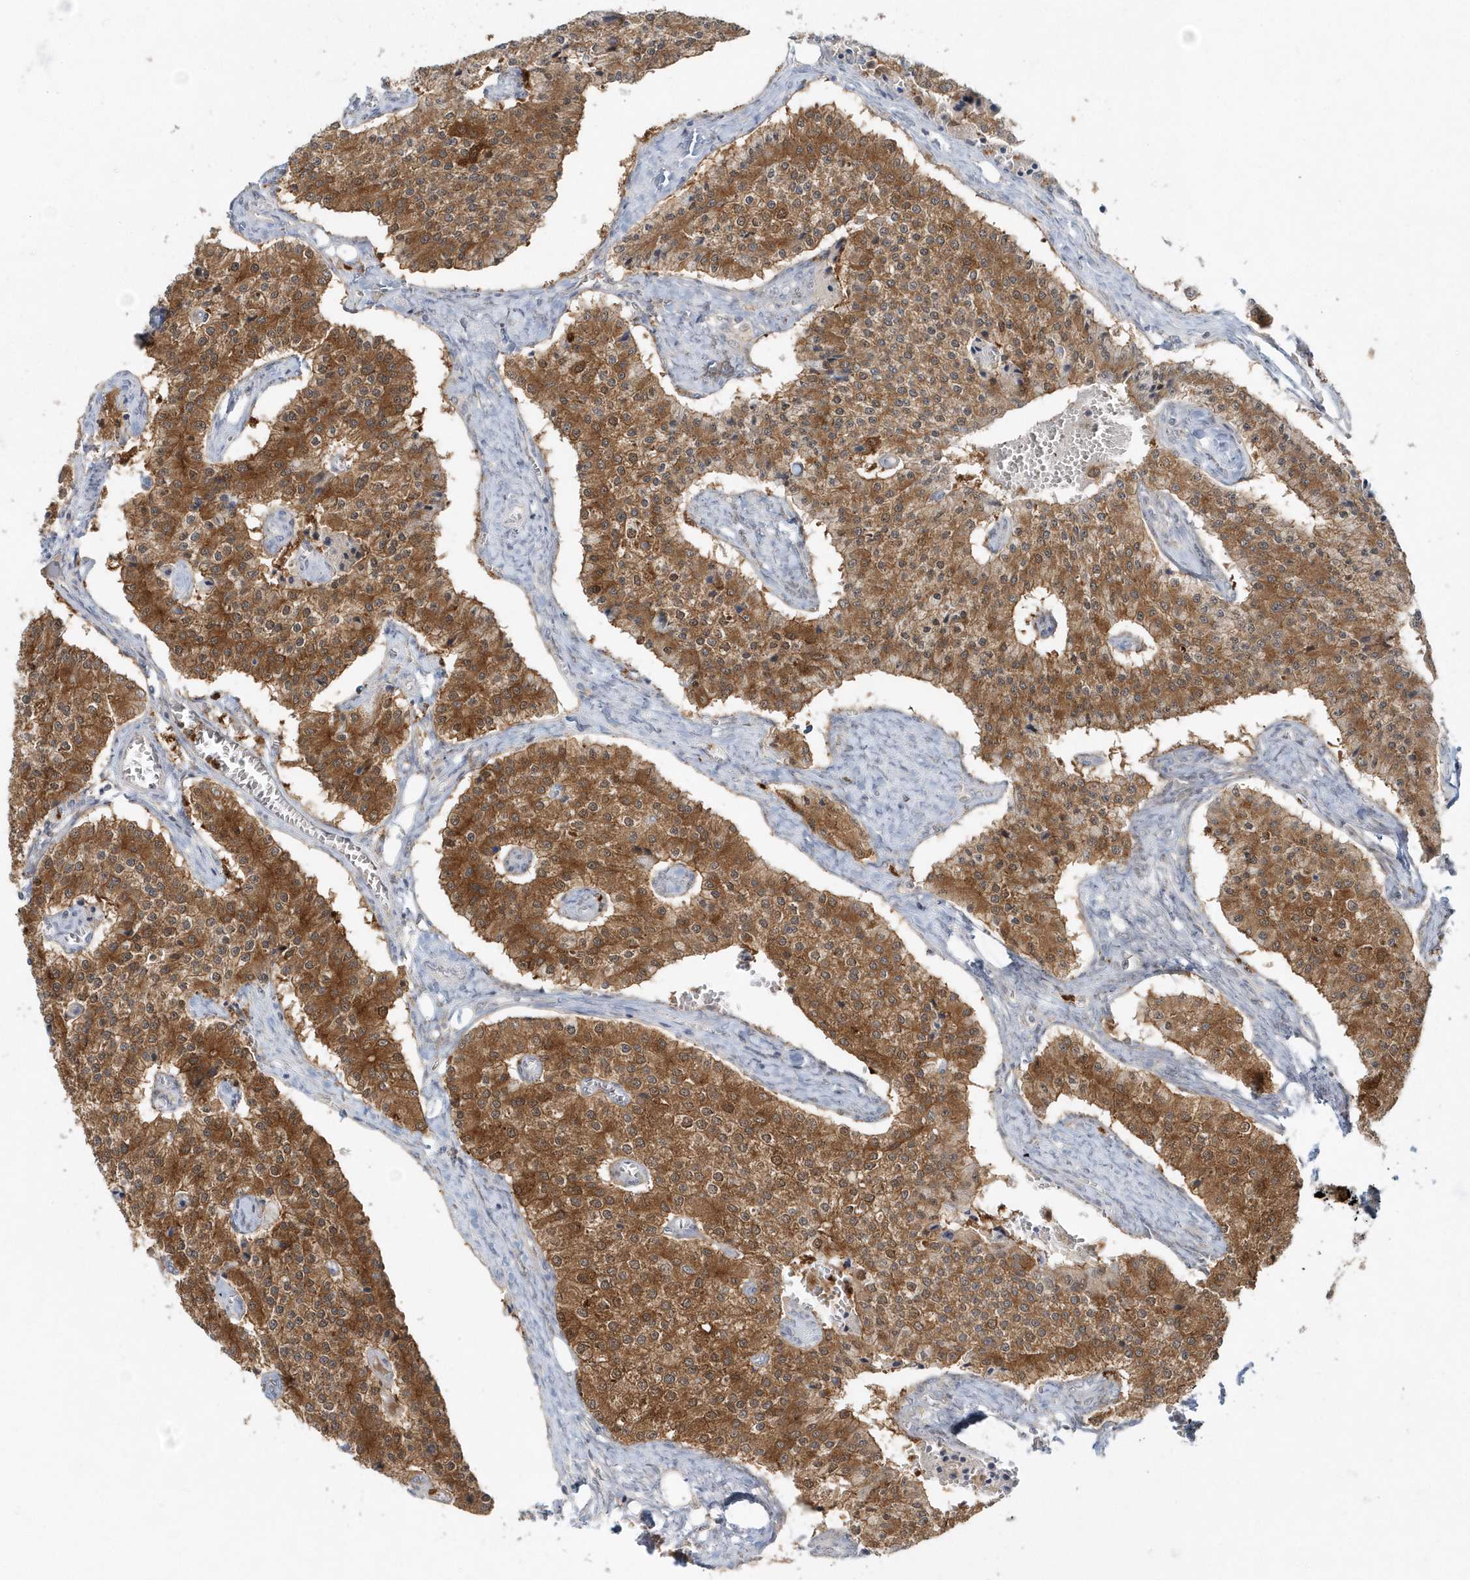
{"staining": {"intensity": "moderate", "quantity": ">75%", "location": "cytoplasmic/membranous"}, "tissue": "carcinoid", "cell_type": "Tumor cells", "image_type": "cancer", "snomed": [{"axis": "morphology", "description": "Carcinoid, malignant, NOS"}, {"axis": "topography", "description": "Colon"}], "caption": "This image demonstrates carcinoid (malignant) stained with IHC to label a protein in brown. The cytoplasmic/membranous of tumor cells show moderate positivity for the protein. Nuclei are counter-stained blue.", "gene": "RNF7", "patient": {"sex": "female", "age": 52}}